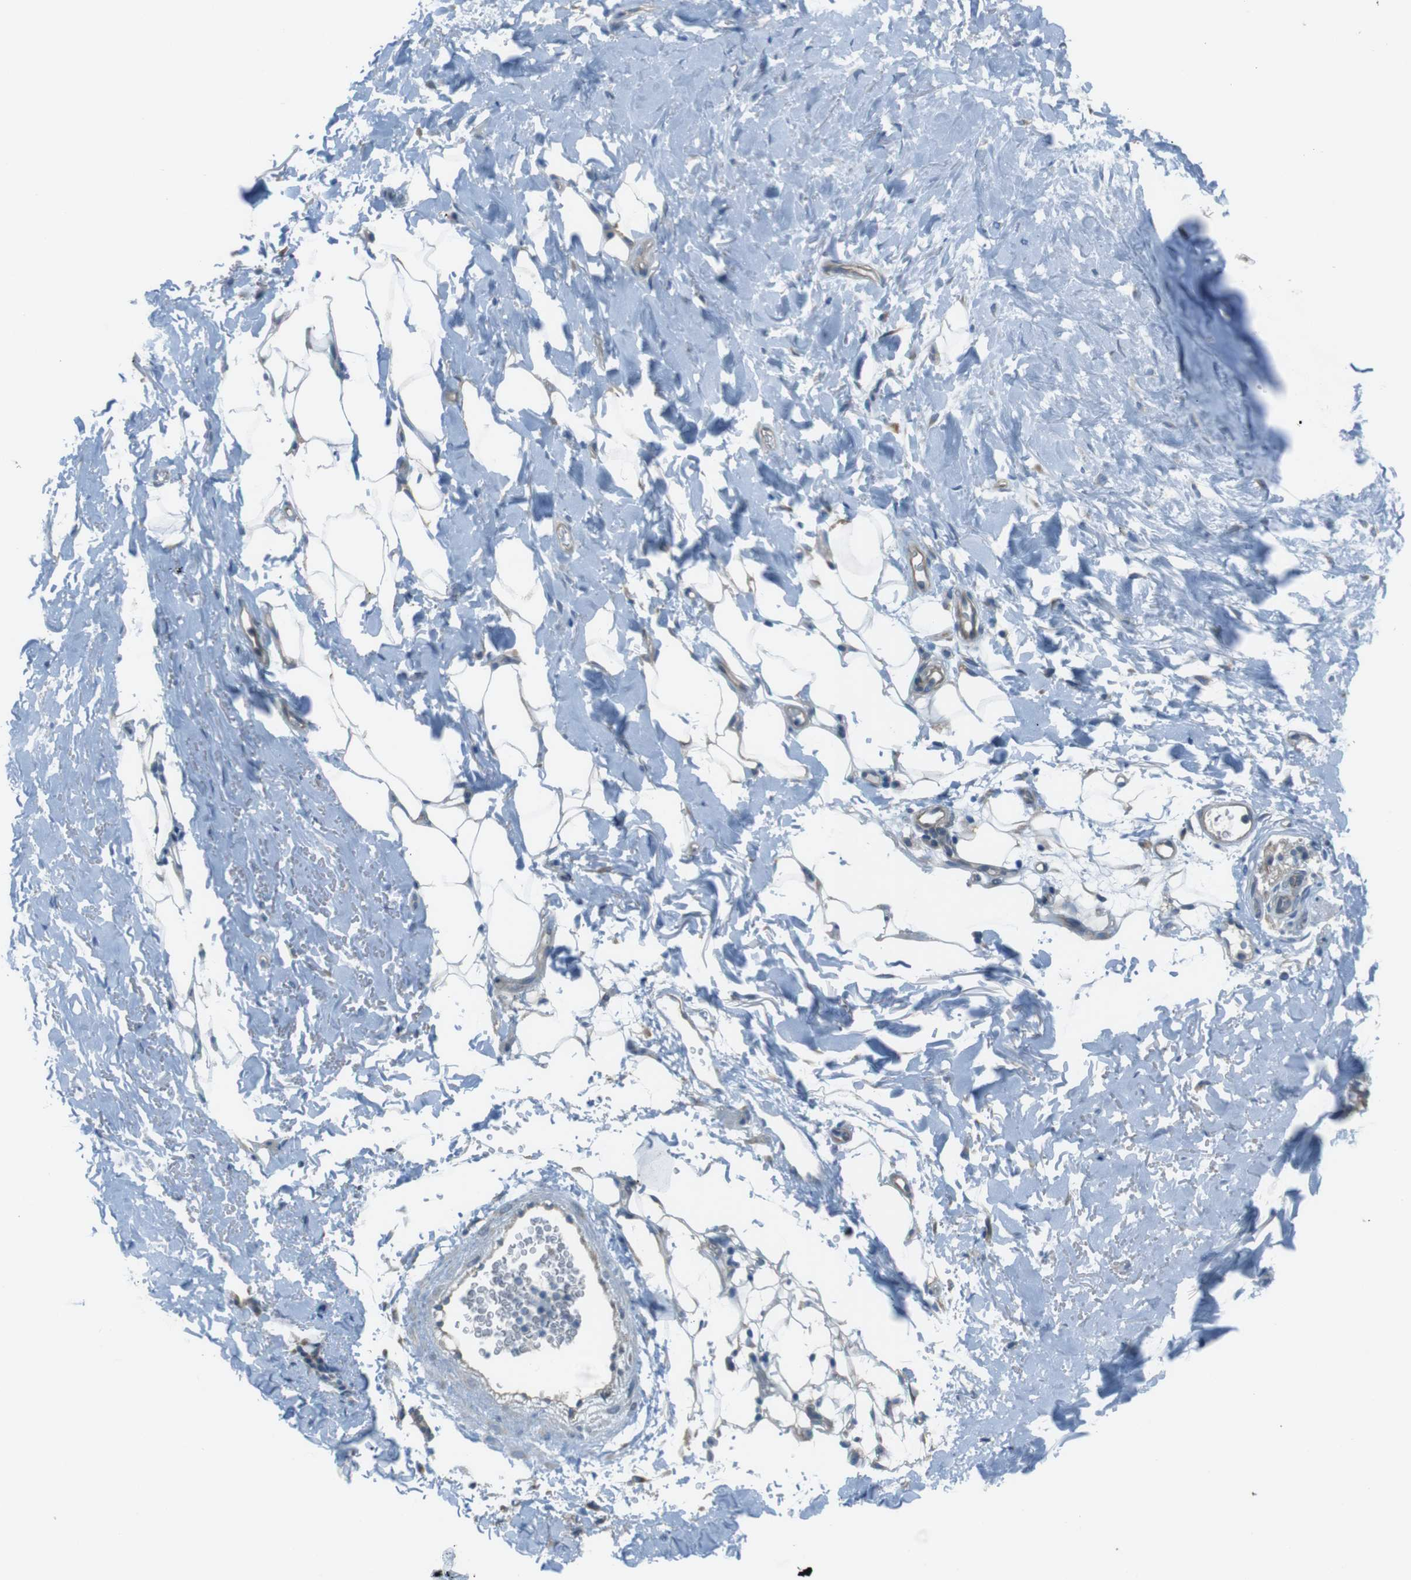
{"staining": {"intensity": "negative", "quantity": "none", "location": "none"}, "tissue": "adipose tissue", "cell_type": "Adipocytes", "image_type": "normal", "snomed": [{"axis": "morphology", "description": "Normal tissue, NOS"}, {"axis": "topography", "description": "Cartilage tissue"}, {"axis": "topography", "description": "Bronchus"}], "caption": "The immunohistochemistry photomicrograph has no significant staining in adipocytes of adipose tissue.", "gene": "TMEM41B", "patient": {"sex": "female", "age": 73}}